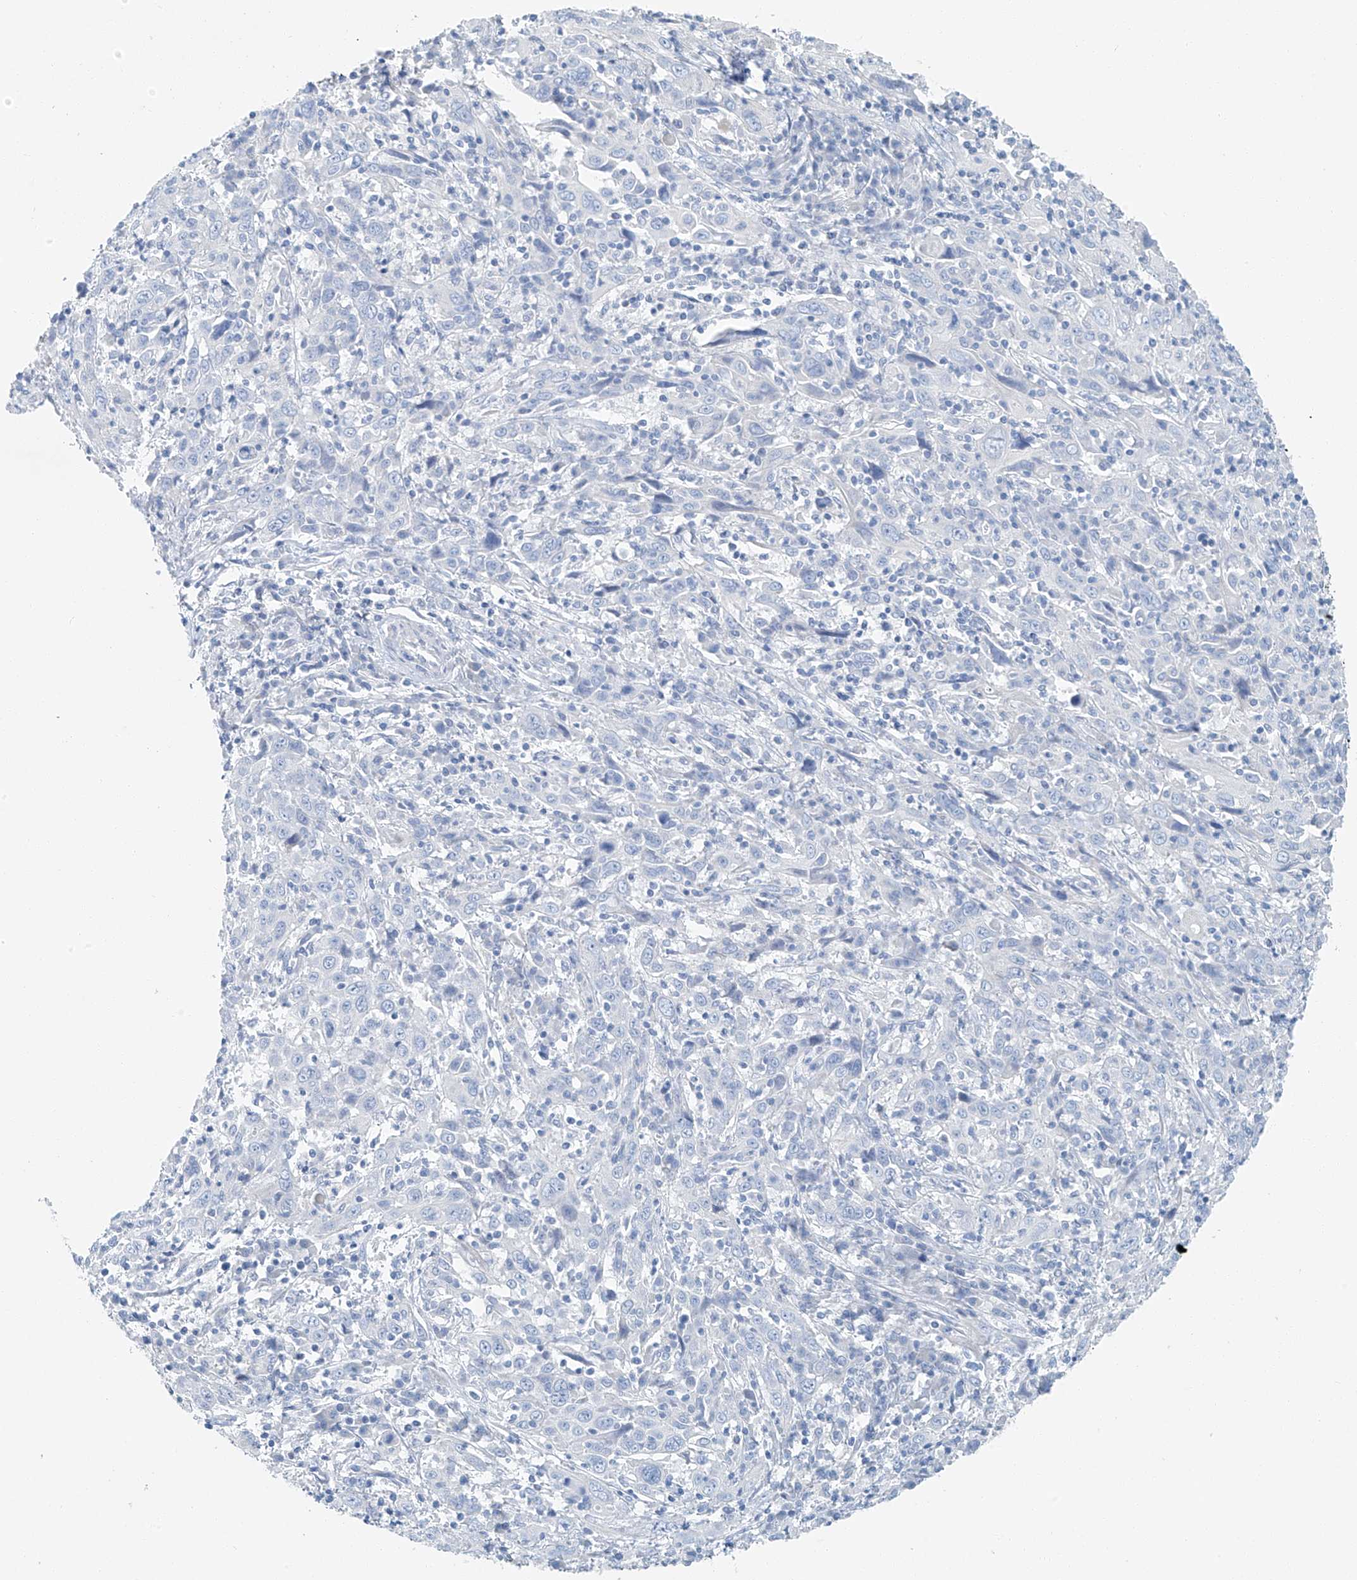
{"staining": {"intensity": "negative", "quantity": "none", "location": "none"}, "tissue": "cervical cancer", "cell_type": "Tumor cells", "image_type": "cancer", "snomed": [{"axis": "morphology", "description": "Squamous cell carcinoma, NOS"}, {"axis": "topography", "description": "Cervix"}], "caption": "Protein analysis of cervical cancer demonstrates no significant staining in tumor cells.", "gene": "C1orf87", "patient": {"sex": "female", "age": 46}}